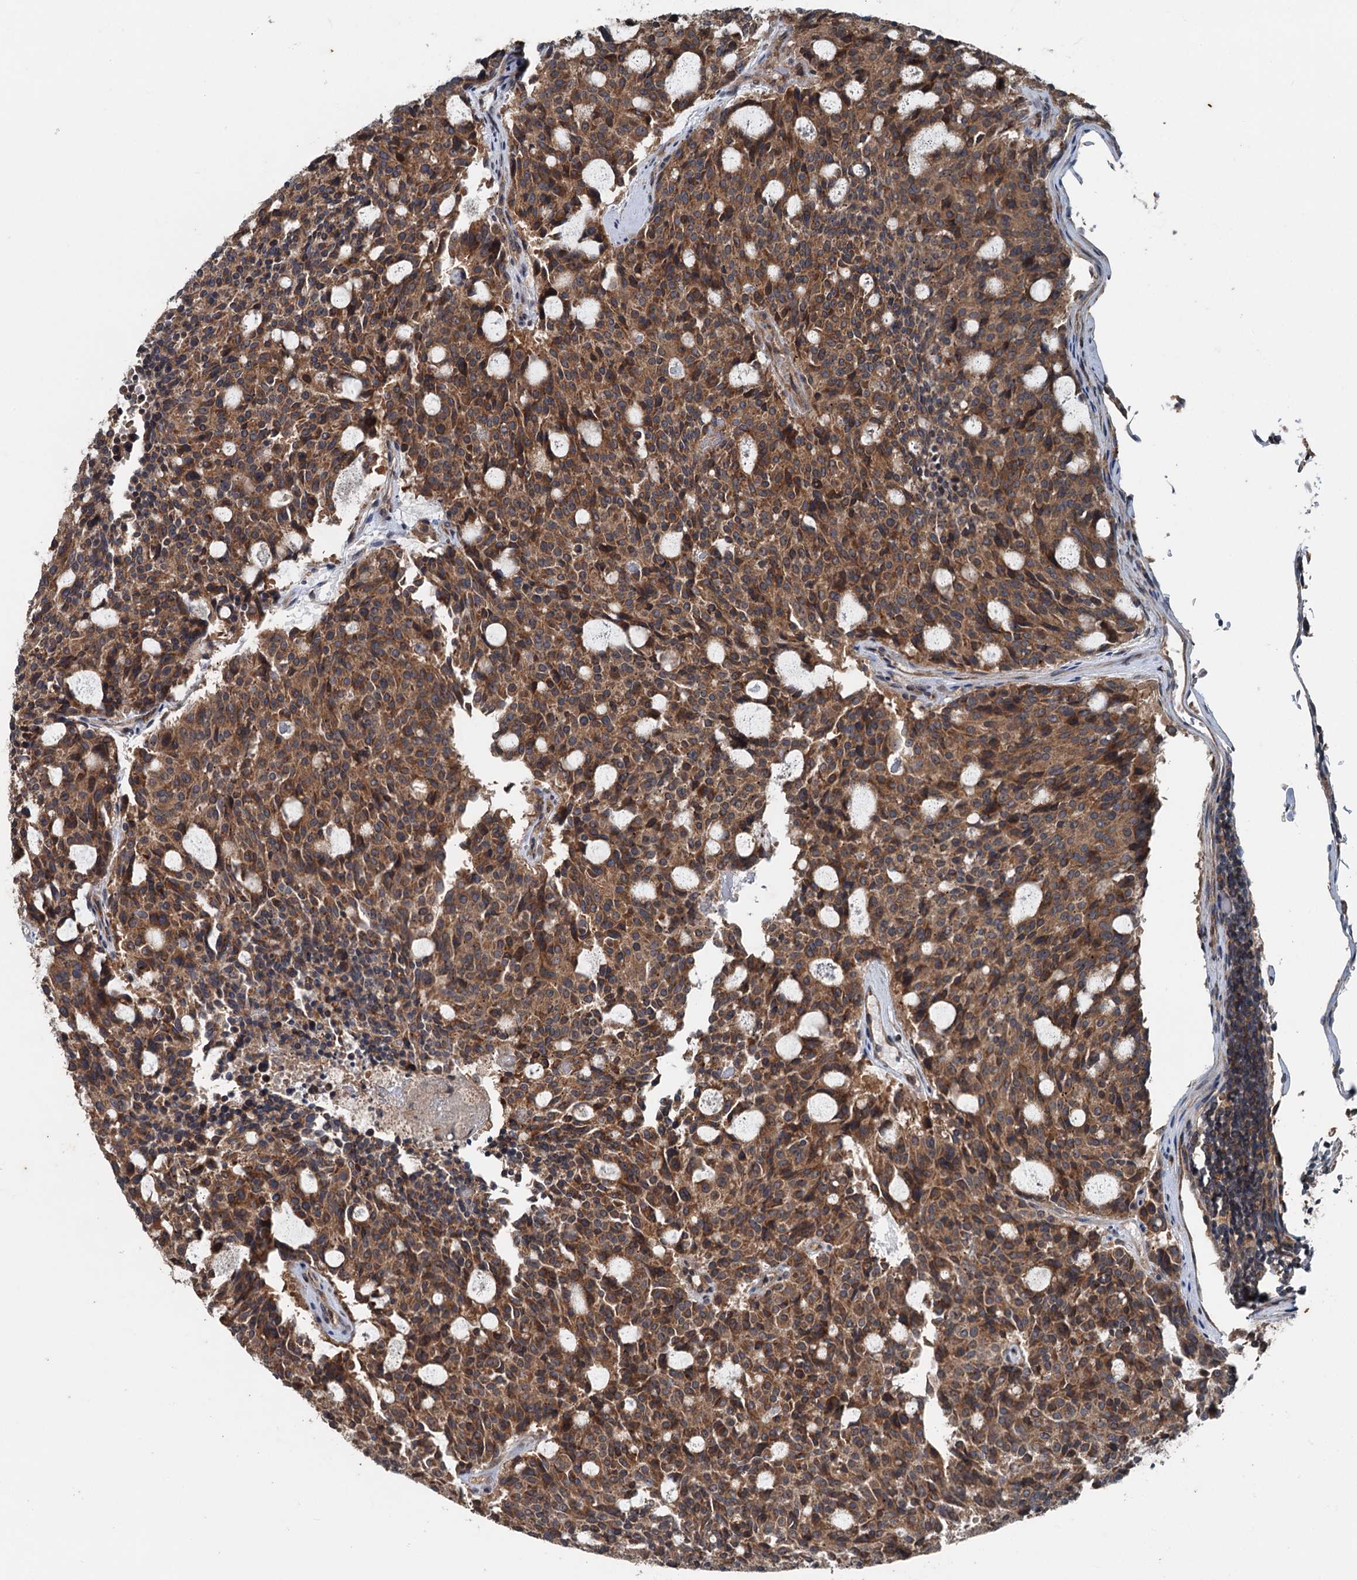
{"staining": {"intensity": "moderate", "quantity": ">75%", "location": "cytoplasmic/membranous"}, "tissue": "carcinoid", "cell_type": "Tumor cells", "image_type": "cancer", "snomed": [{"axis": "morphology", "description": "Carcinoid, malignant, NOS"}, {"axis": "topography", "description": "Pancreas"}], "caption": "Carcinoid (malignant) stained with a brown dye shows moderate cytoplasmic/membranous positive expression in about >75% of tumor cells.", "gene": "TEDC1", "patient": {"sex": "female", "age": 54}}